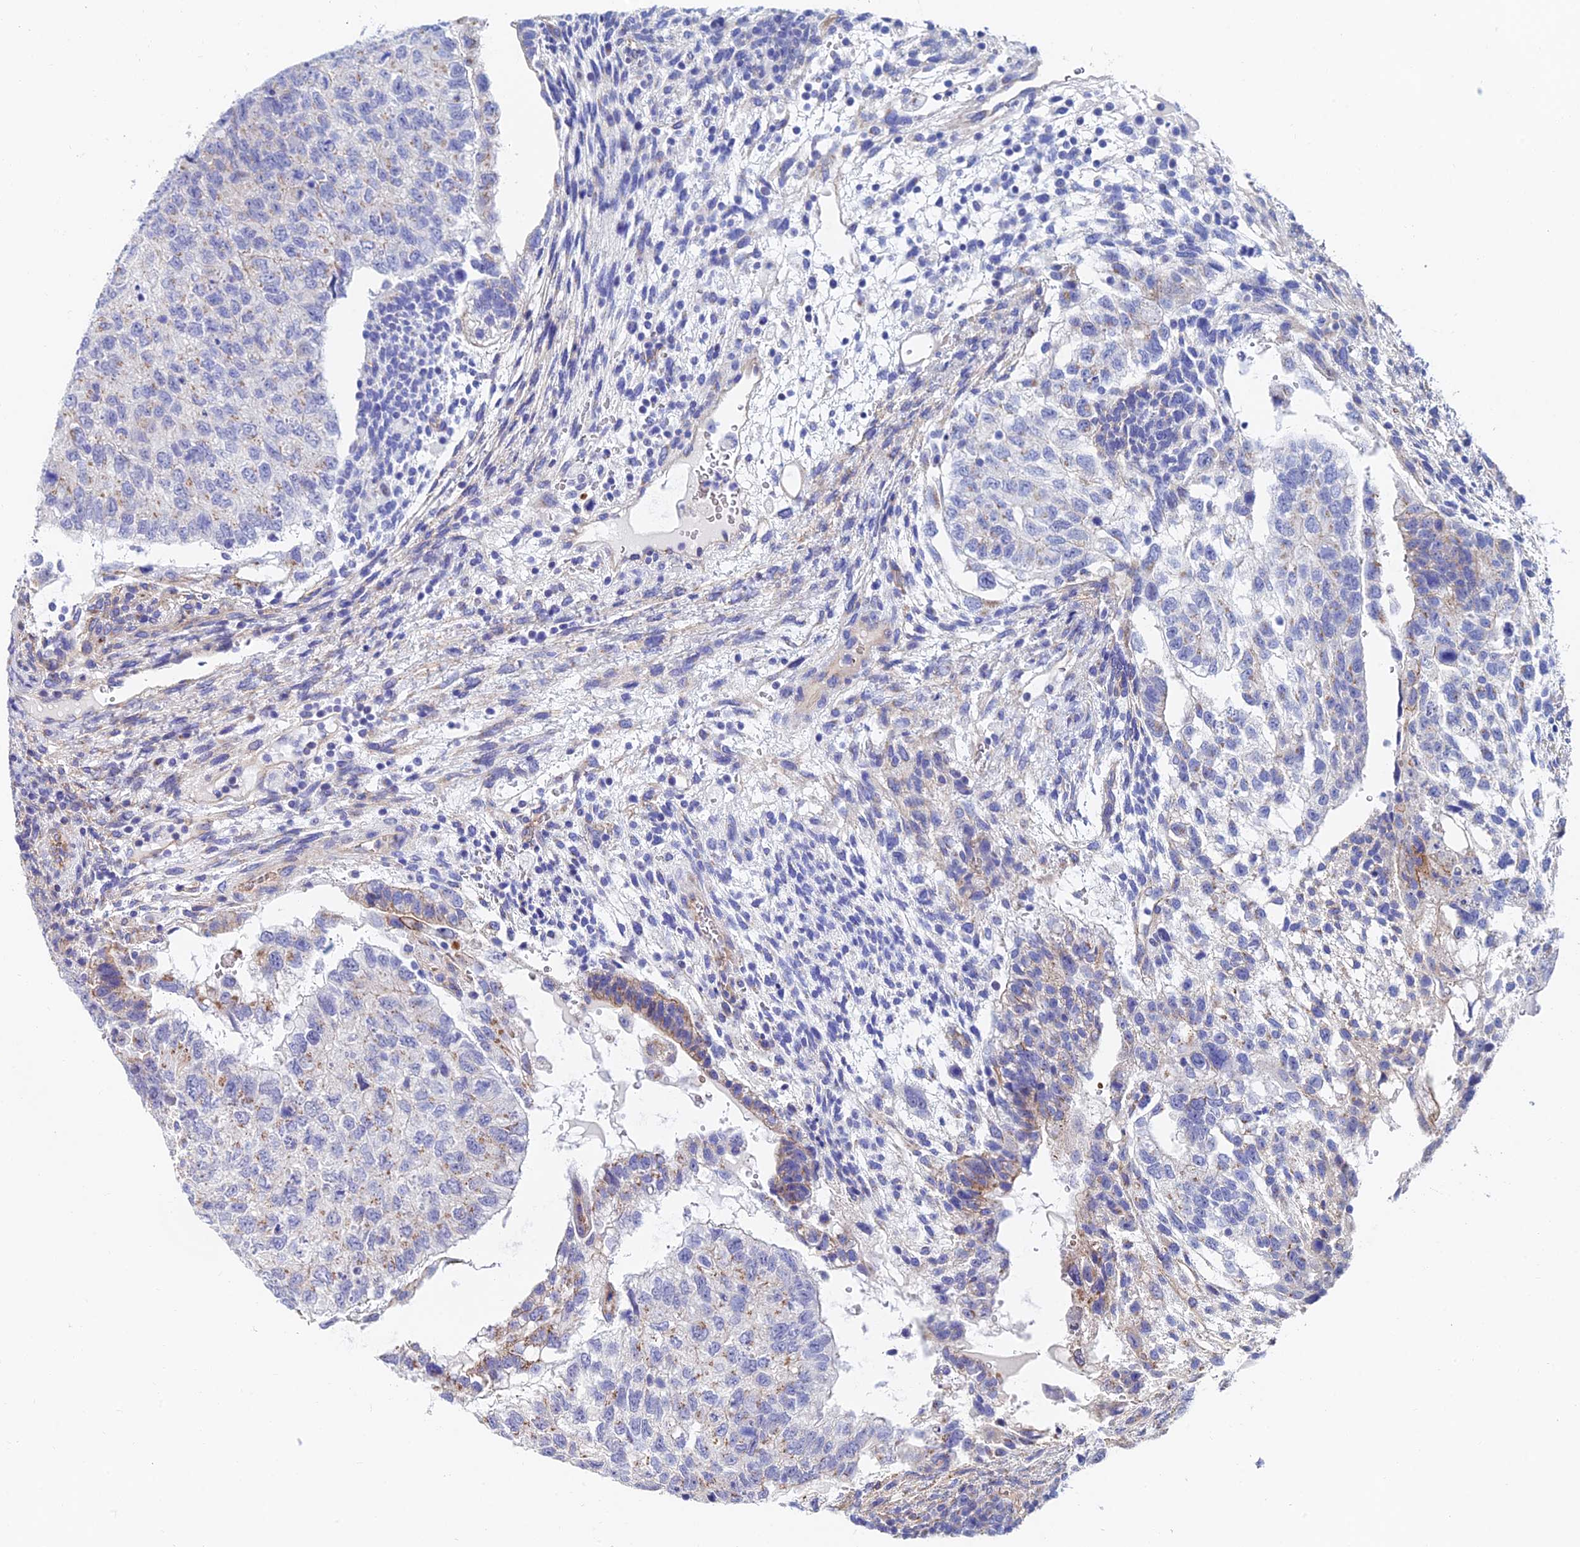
{"staining": {"intensity": "negative", "quantity": "none", "location": "none"}, "tissue": "testis cancer", "cell_type": "Tumor cells", "image_type": "cancer", "snomed": [{"axis": "morphology", "description": "Normal tissue, NOS"}, {"axis": "morphology", "description": "Carcinoma, Embryonal, NOS"}, {"axis": "topography", "description": "Testis"}], "caption": "Tumor cells show no significant expression in testis cancer (embryonal carcinoma).", "gene": "ADGRF3", "patient": {"sex": "male", "age": 36}}